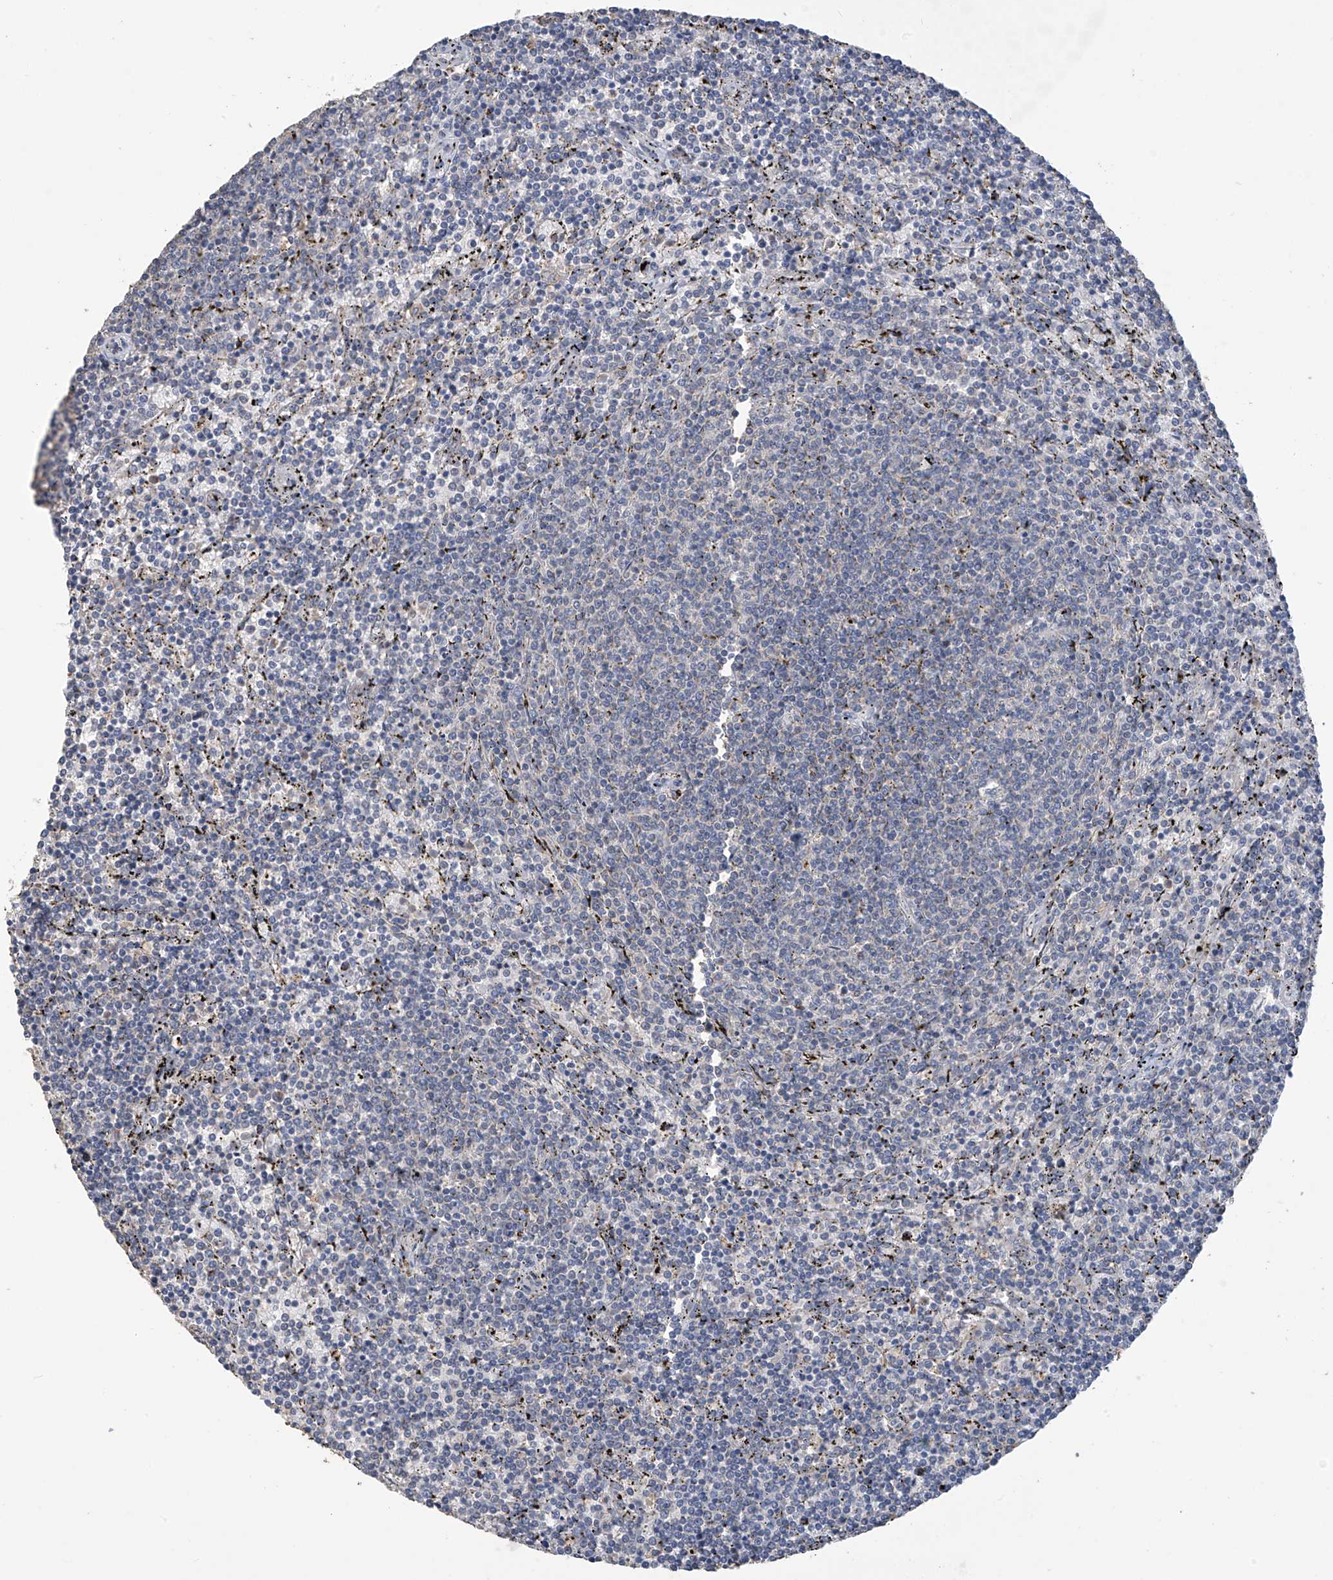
{"staining": {"intensity": "negative", "quantity": "none", "location": "none"}, "tissue": "lymphoma", "cell_type": "Tumor cells", "image_type": "cancer", "snomed": [{"axis": "morphology", "description": "Malignant lymphoma, non-Hodgkin's type, Low grade"}, {"axis": "topography", "description": "Spleen"}], "caption": "Protein analysis of lymphoma shows no significant expression in tumor cells.", "gene": "OGT", "patient": {"sex": "female", "age": 50}}